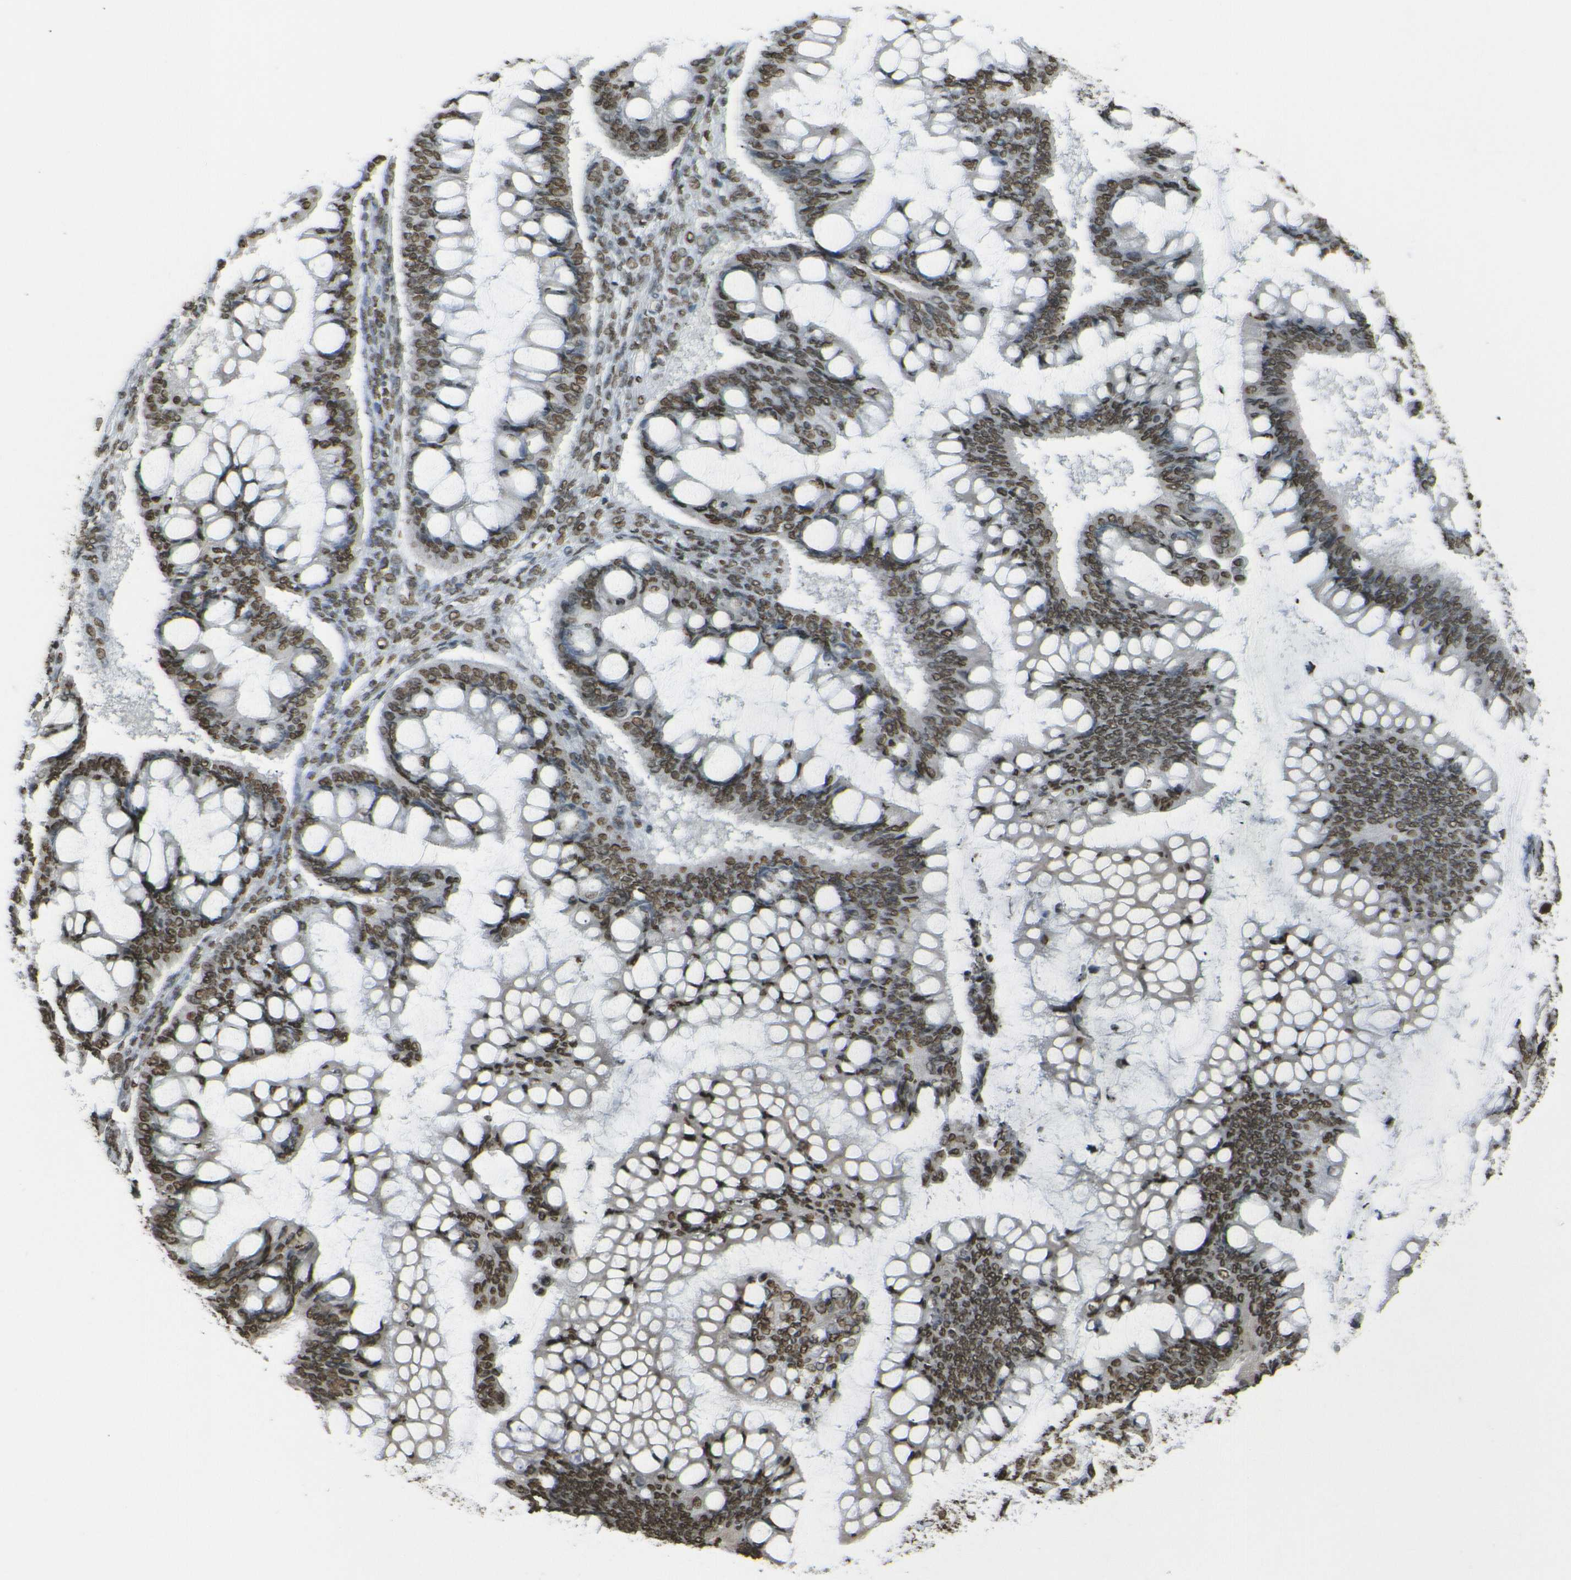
{"staining": {"intensity": "strong", "quantity": ">75%", "location": "nuclear"}, "tissue": "ovarian cancer", "cell_type": "Tumor cells", "image_type": "cancer", "snomed": [{"axis": "morphology", "description": "Cystadenocarcinoma, mucinous, NOS"}, {"axis": "topography", "description": "Ovary"}], "caption": "About >75% of tumor cells in mucinous cystadenocarcinoma (ovarian) exhibit strong nuclear protein positivity as visualized by brown immunohistochemical staining.", "gene": "H4C16", "patient": {"sex": "female", "age": 73}}